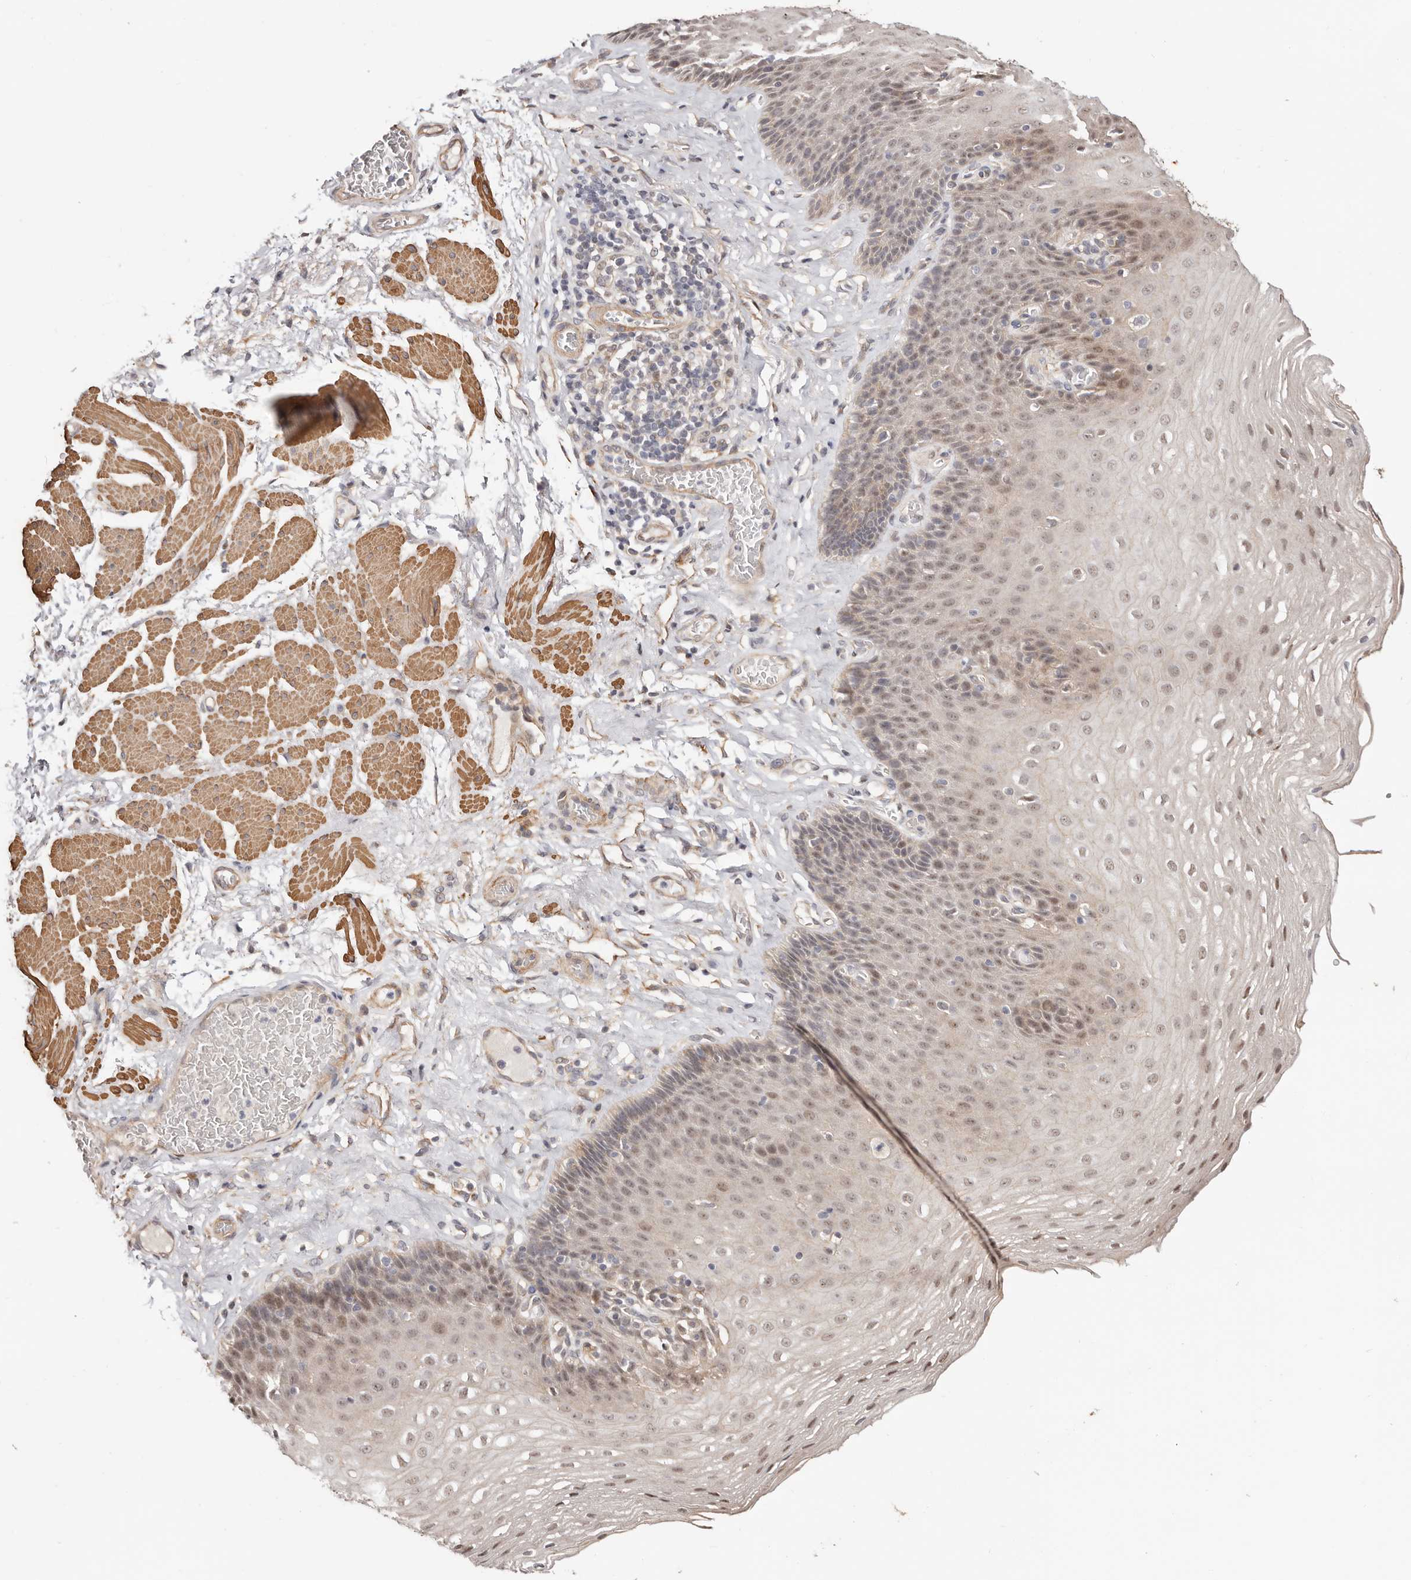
{"staining": {"intensity": "weak", "quantity": "25%-75%", "location": "cytoplasmic/membranous,nuclear"}, "tissue": "esophagus", "cell_type": "Squamous epithelial cells", "image_type": "normal", "snomed": [{"axis": "morphology", "description": "Normal tissue, NOS"}, {"axis": "topography", "description": "Esophagus"}], "caption": "The immunohistochemical stain highlights weak cytoplasmic/membranous,nuclear expression in squamous epithelial cells of unremarkable esophagus.", "gene": "TRIP13", "patient": {"sex": "female", "age": 66}}